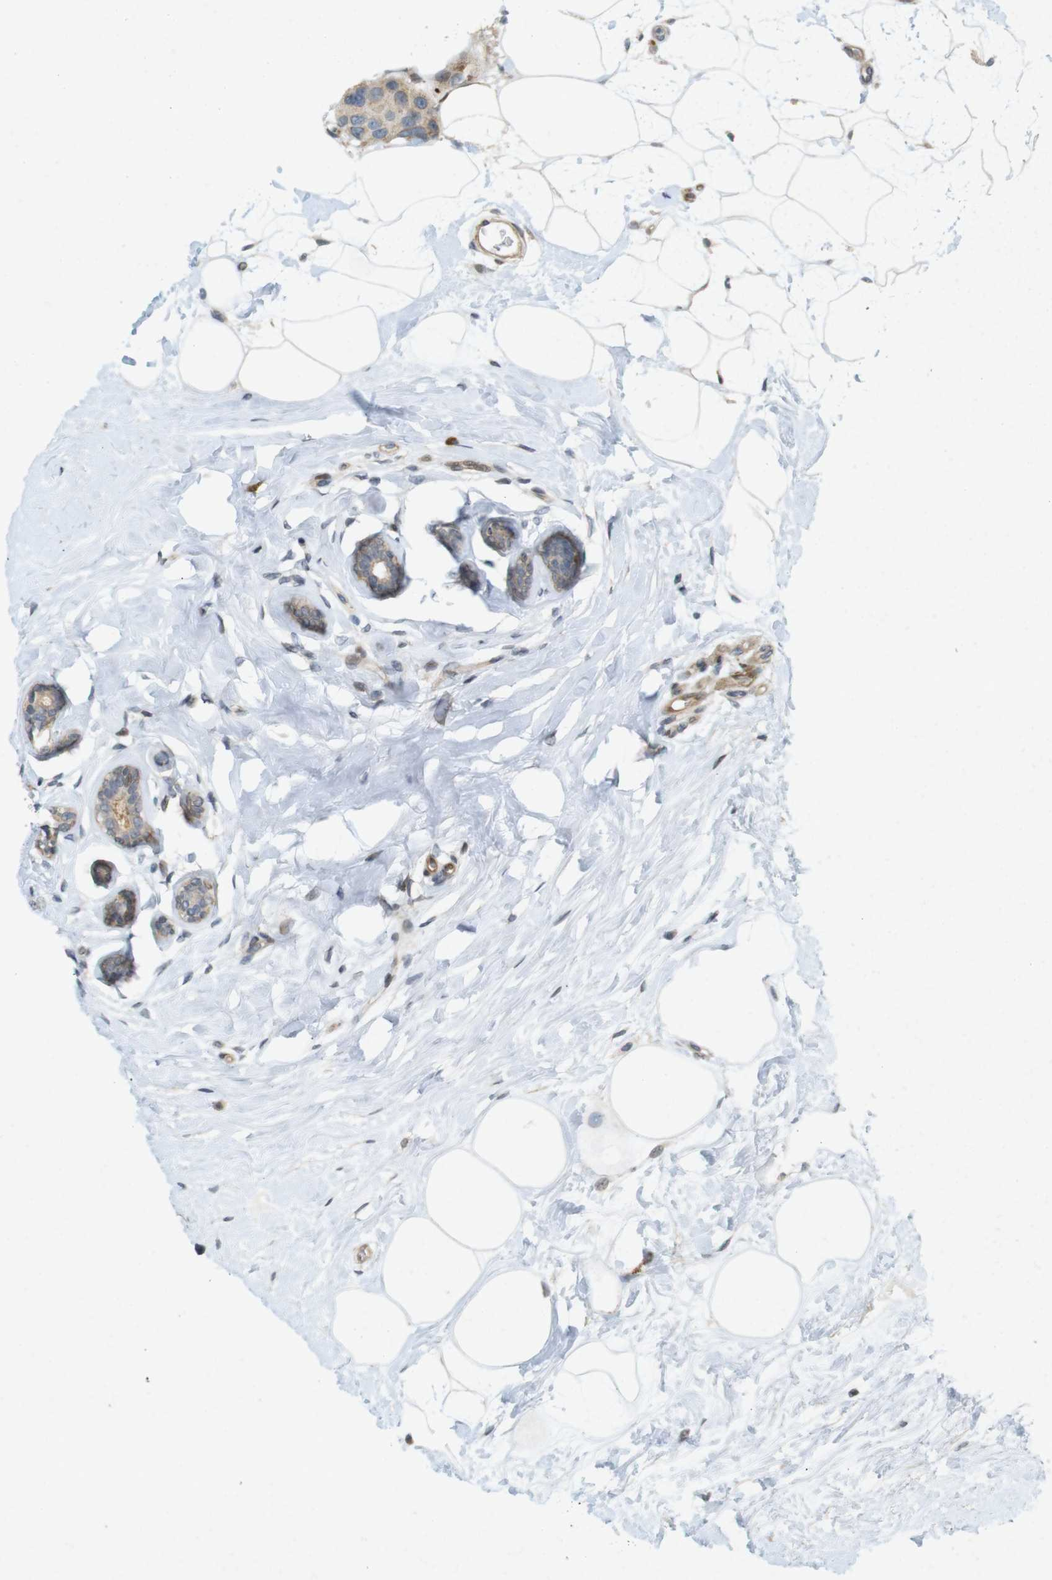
{"staining": {"intensity": "weak", "quantity": ">75%", "location": "nuclear"}, "tissue": "breast cancer", "cell_type": "Tumor cells", "image_type": "cancer", "snomed": [{"axis": "morphology", "description": "Normal tissue, NOS"}, {"axis": "morphology", "description": "Duct carcinoma"}, {"axis": "topography", "description": "Breast"}], "caption": "High-power microscopy captured an IHC photomicrograph of intraductal carcinoma (breast), revealing weak nuclear positivity in about >75% of tumor cells.", "gene": "PPP1R14A", "patient": {"sex": "female", "age": 39}}